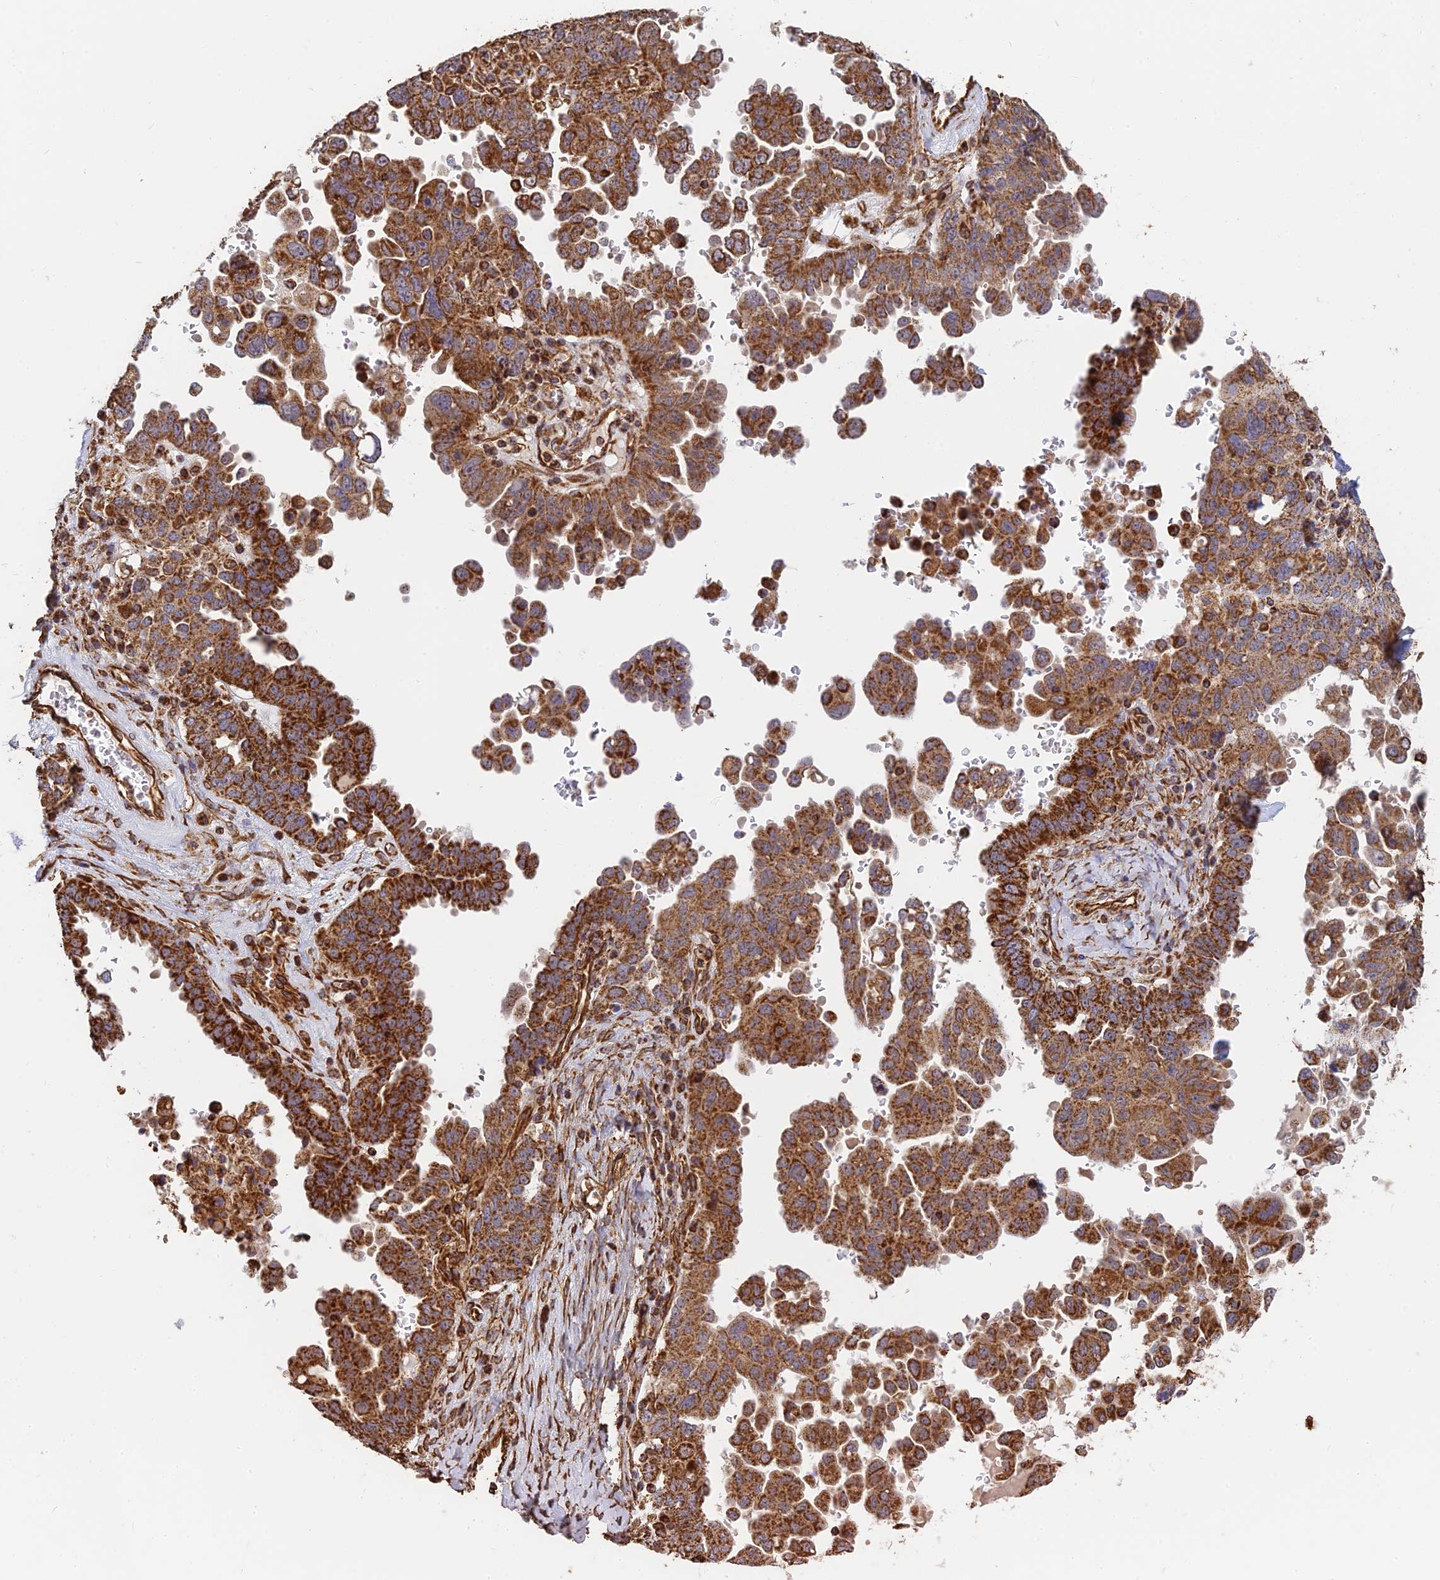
{"staining": {"intensity": "strong", "quantity": ">75%", "location": "cytoplasmic/membranous"}, "tissue": "ovarian cancer", "cell_type": "Tumor cells", "image_type": "cancer", "snomed": [{"axis": "morphology", "description": "Carcinoma, endometroid"}, {"axis": "topography", "description": "Ovary"}], "caption": "A brown stain shows strong cytoplasmic/membranous expression of a protein in endometroid carcinoma (ovarian) tumor cells.", "gene": "DSTYK", "patient": {"sex": "female", "age": 62}}